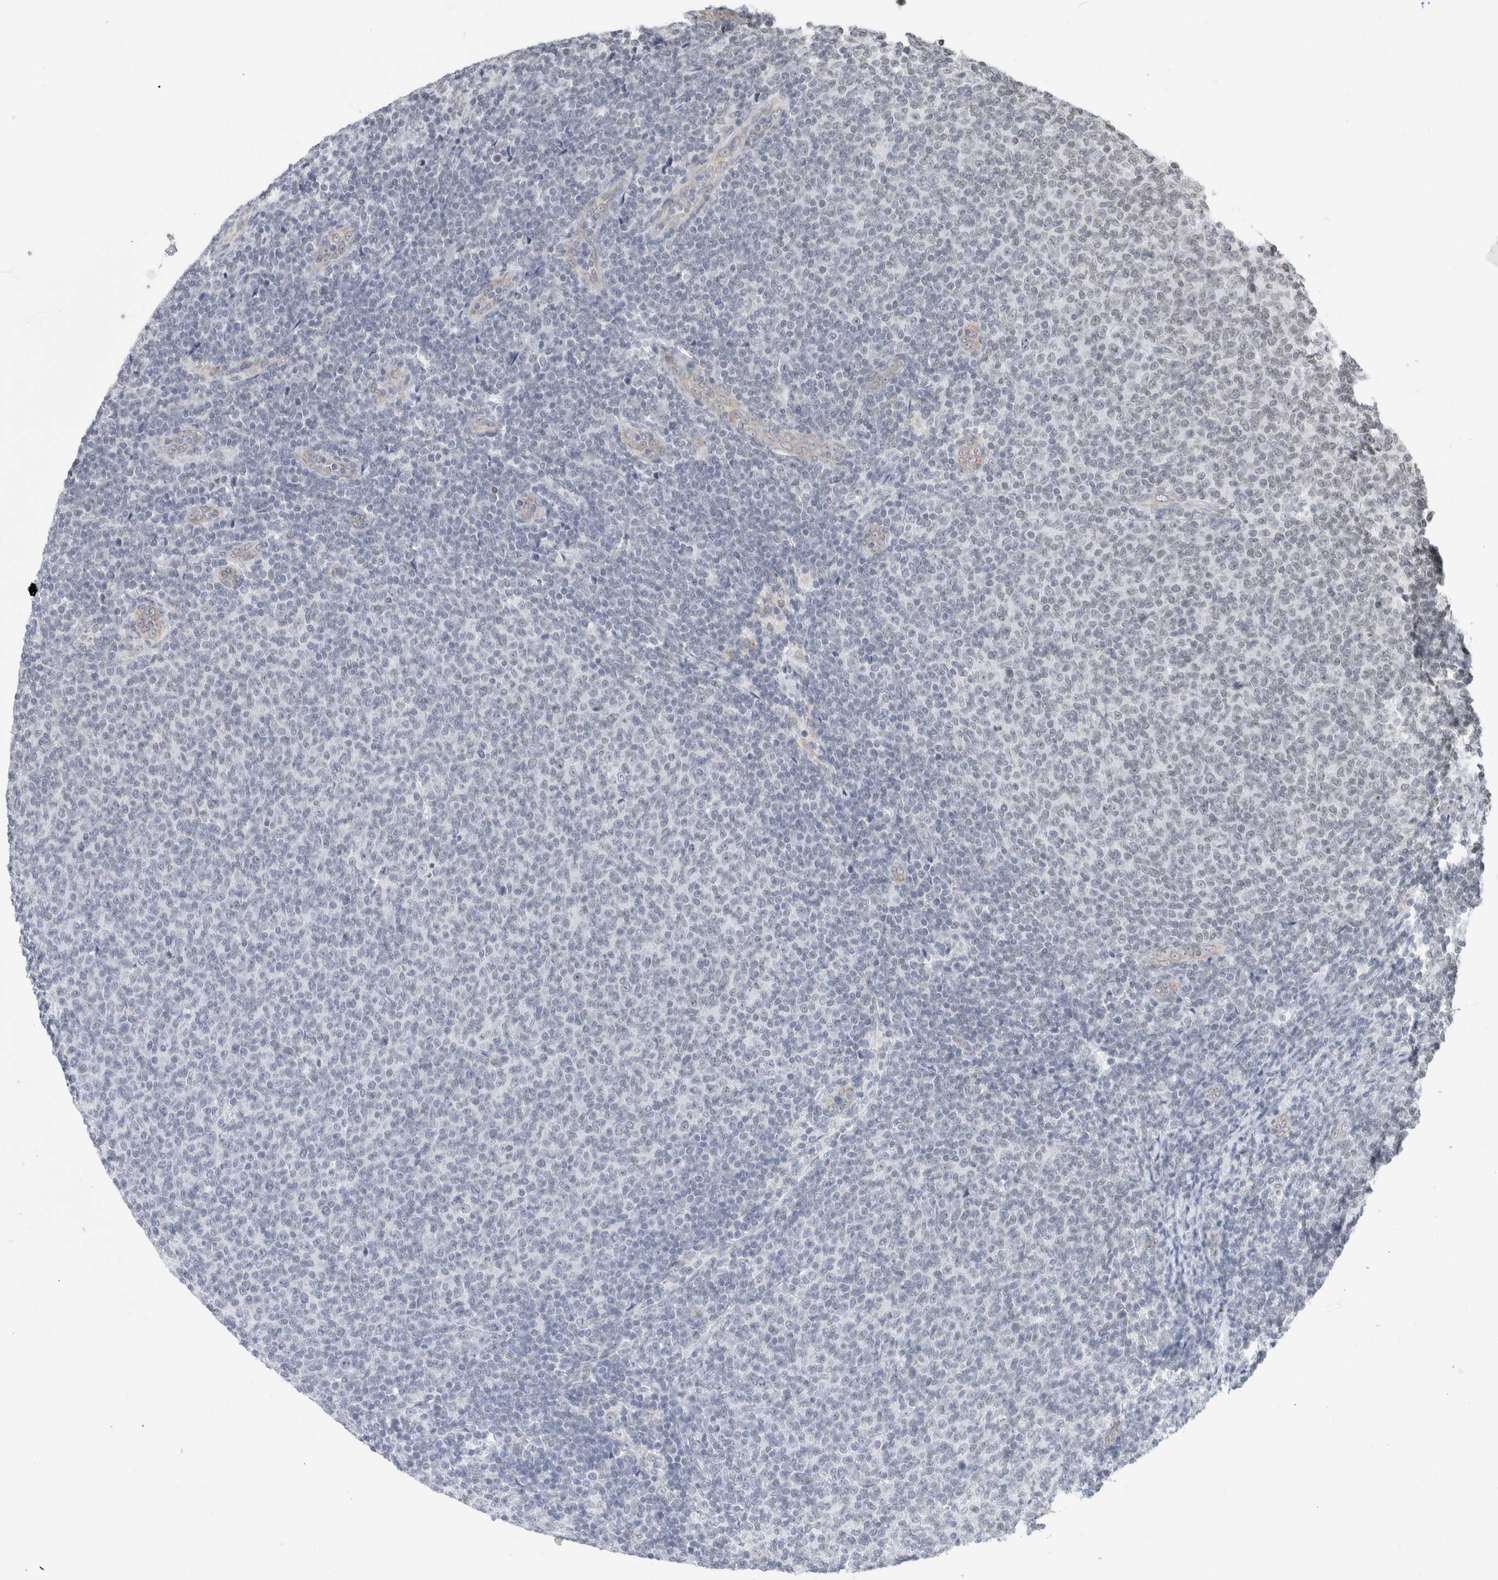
{"staining": {"intensity": "negative", "quantity": "none", "location": "none"}, "tissue": "lymphoma", "cell_type": "Tumor cells", "image_type": "cancer", "snomed": [{"axis": "morphology", "description": "Malignant lymphoma, non-Hodgkin's type, Low grade"}, {"axis": "topography", "description": "Lymph node"}], "caption": "Immunohistochemistry of low-grade malignant lymphoma, non-Hodgkin's type reveals no positivity in tumor cells.", "gene": "RBMX2", "patient": {"sex": "male", "age": 66}}